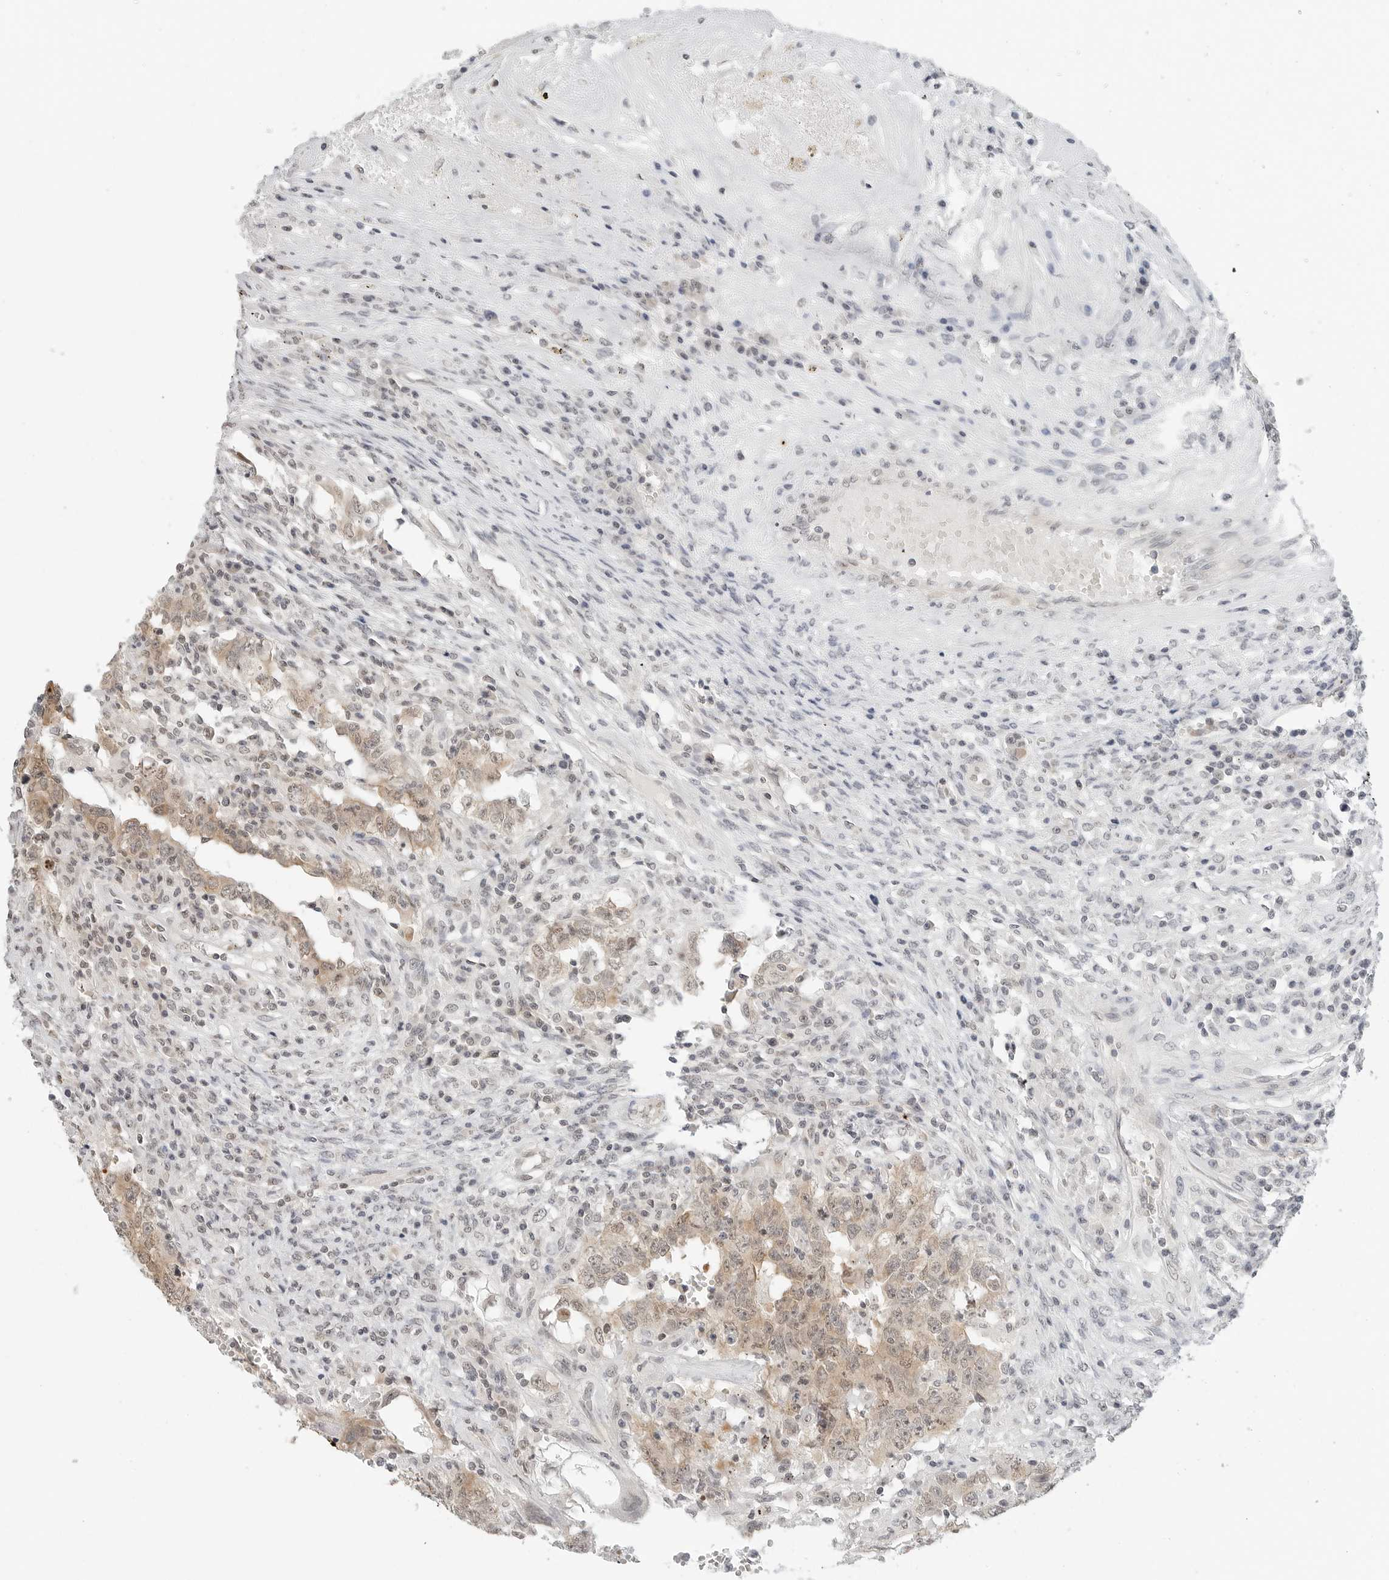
{"staining": {"intensity": "weak", "quantity": ">75%", "location": "cytoplasmic/membranous,nuclear"}, "tissue": "testis cancer", "cell_type": "Tumor cells", "image_type": "cancer", "snomed": [{"axis": "morphology", "description": "Carcinoma, Embryonal, NOS"}, {"axis": "topography", "description": "Testis"}], "caption": "There is low levels of weak cytoplasmic/membranous and nuclear staining in tumor cells of testis cancer (embryonal carcinoma), as demonstrated by immunohistochemical staining (brown color).", "gene": "METAP1", "patient": {"sex": "male", "age": 26}}